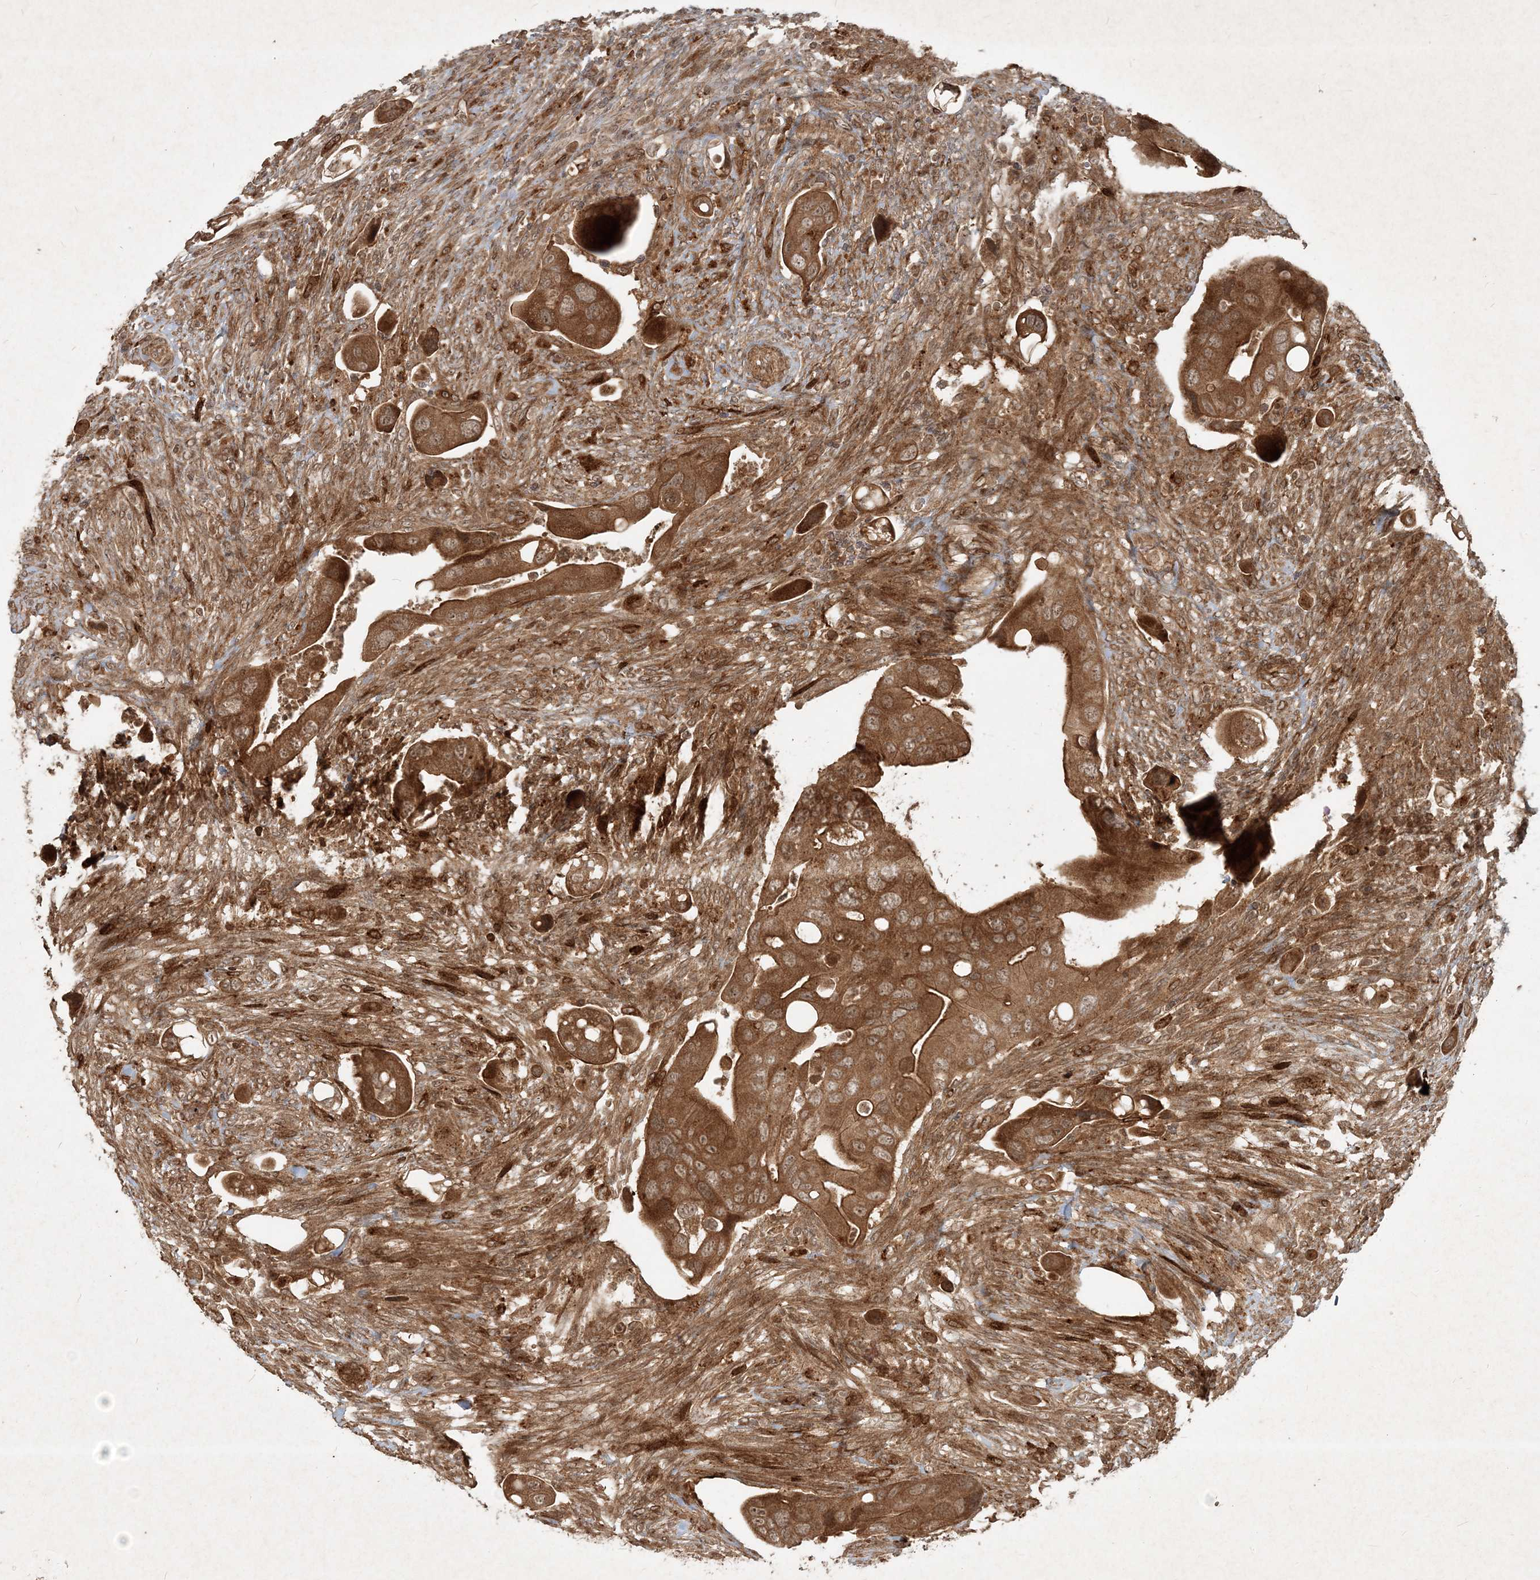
{"staining": {"intensity": "strong", "quantity": ">75%", "location": "cytoplasmic/membranous"}, "tissue": "colorectal cancer", "cell_type": "Tumor cells", "image_type": "cancer", "snomed": [{"axis": "morphology", "description": "Adenocarcinoma, NOS"}, {"axis": "topography", "description": "Rectum"}], "caption": "Tumor cells display high levels of strong cytoplasmic/membranous positivity in approximately >75% of cells in human adenocarcinoma (colorectal).", "gene": "NARS1", "patient": {"sex": "female", "age": 57}}